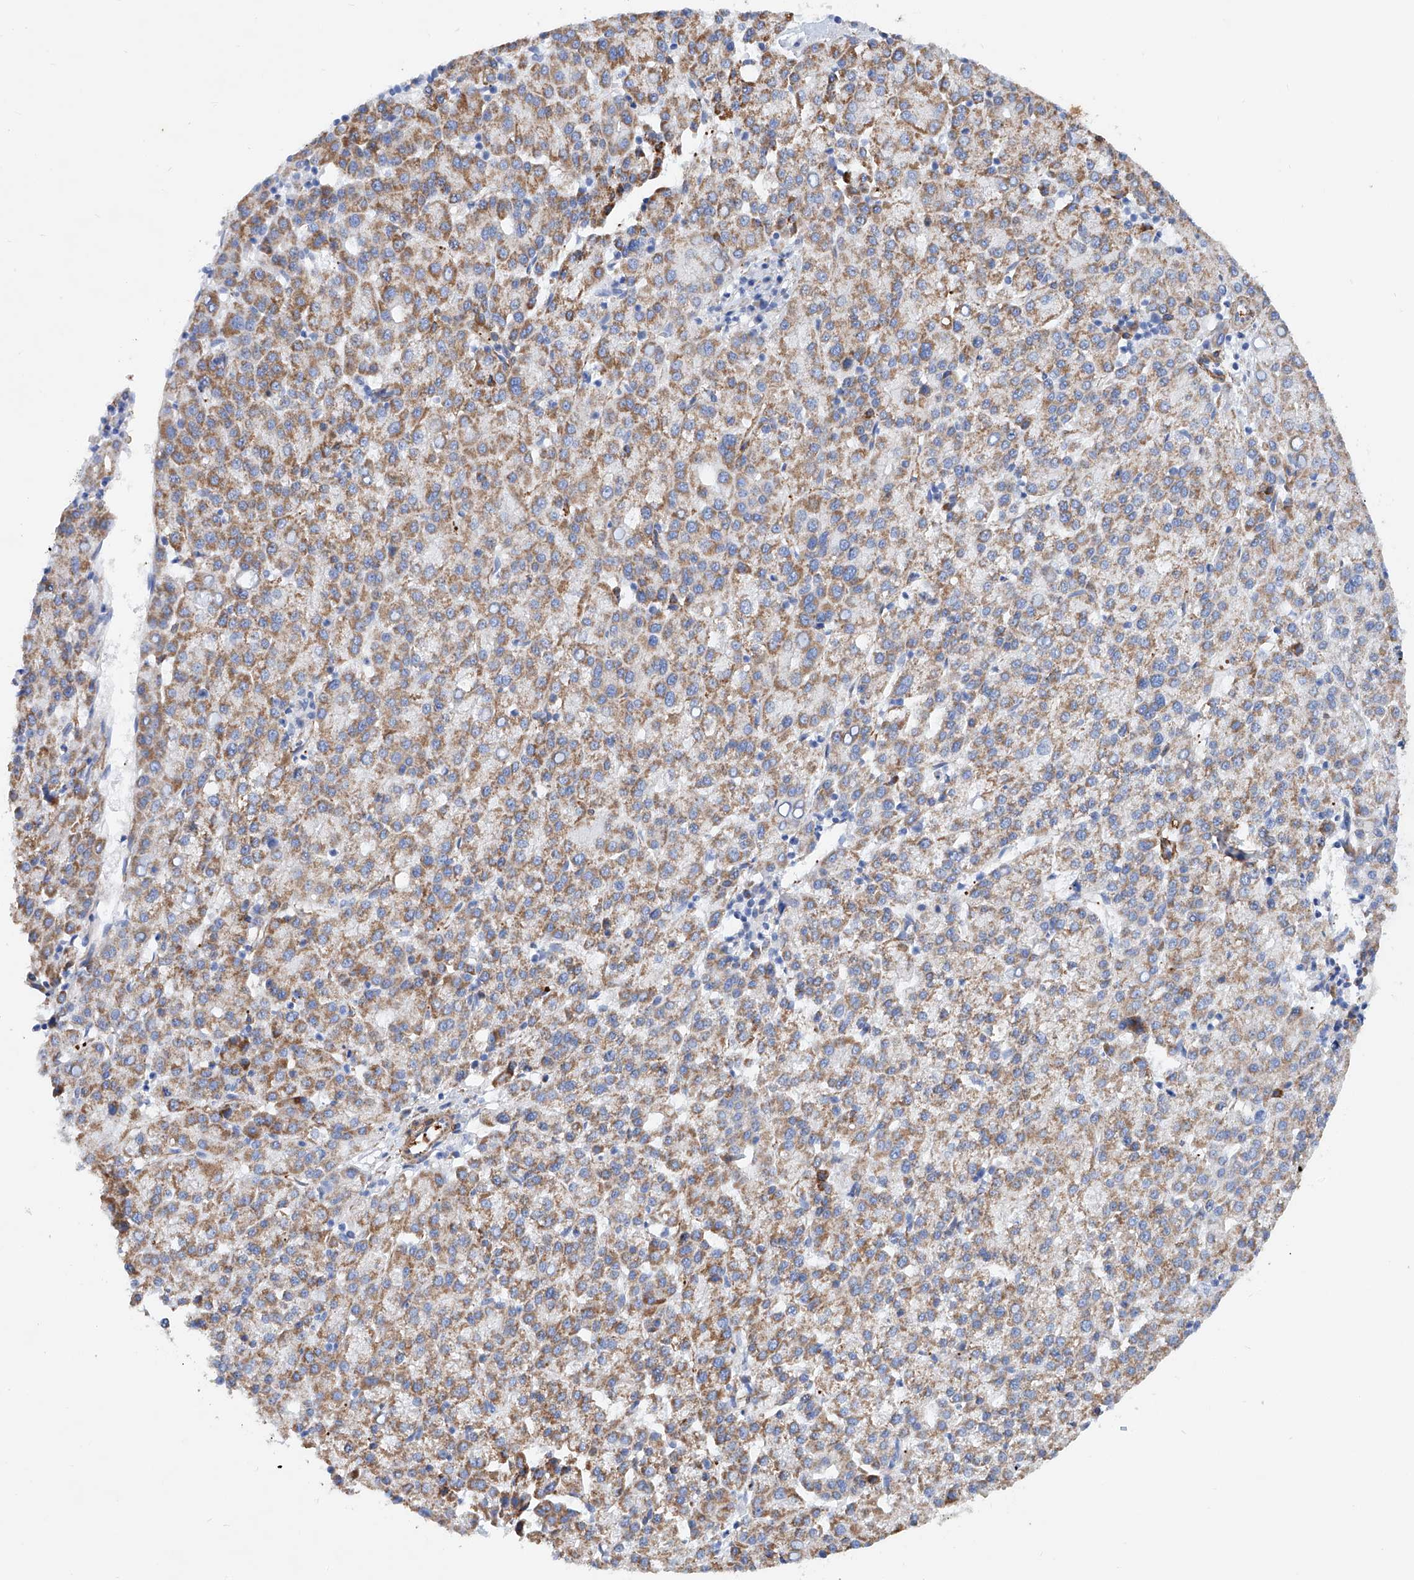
{"staining": {"intensity": "moderate", "quantity": ">75%", "location": "cytoplasmic/membranous"}, "tissue": "liver cancer", "cell_type": "Tumor cells", "image_type": "cancer", "snomed": [{"axis": "morphology", "description": "Carcinoma, Hepatocellular, NOS"}, {"axis": "topography", "description": "Liver"}], "caption": "There is medium levels of moderate cytoplasmic/membranous expression in tumor cells of liver cancer, as demonstrated by immunohistochemical staining (brown color).", "gene": "TAS2R60", "patient": {"sex": "female", "age": 58}}